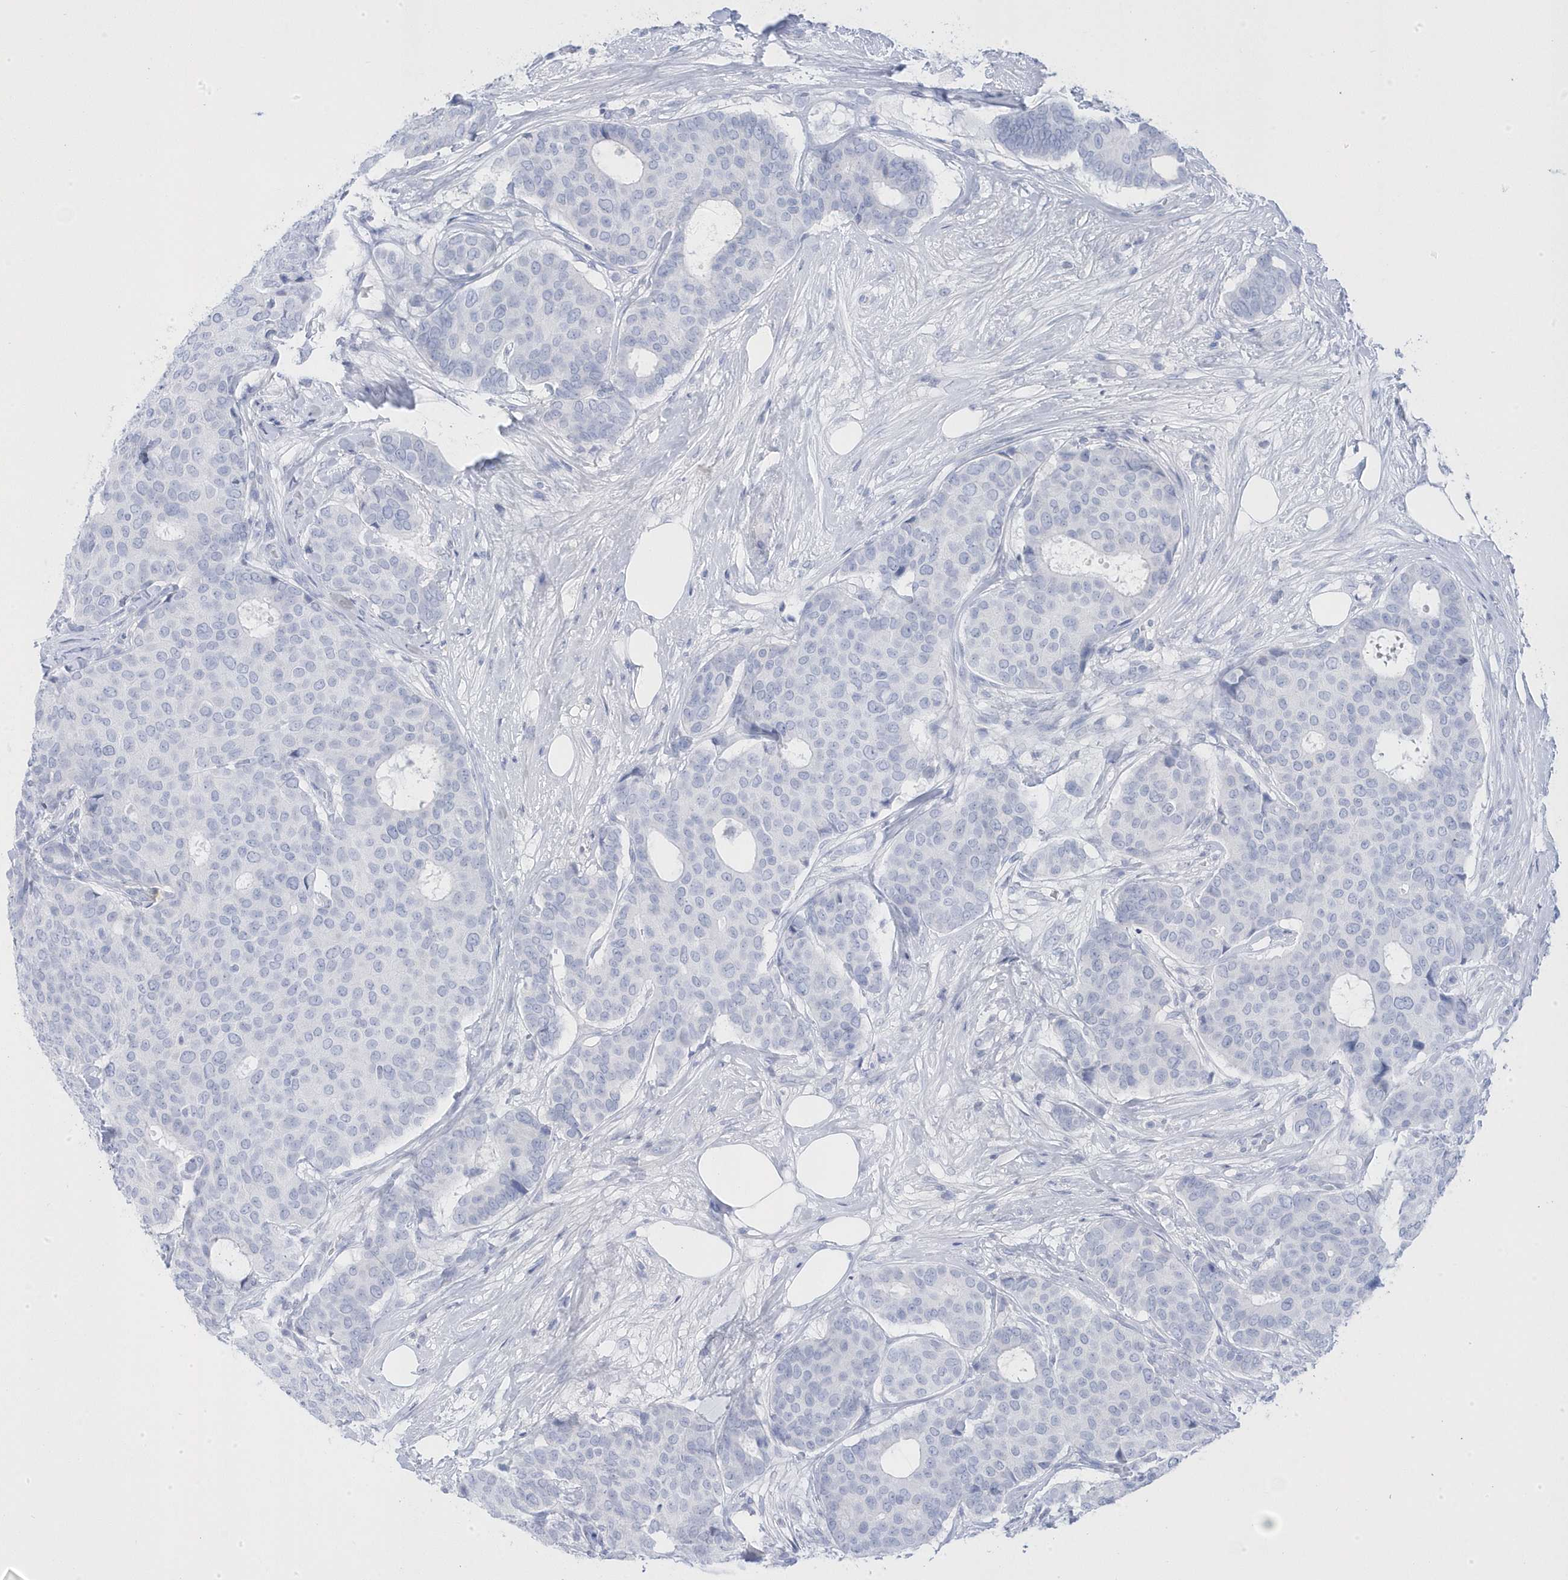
{"staining": {"intensity": "negative", "quantity": "none", "location": "none"}, "tissue": "breast cancer", "cell_type": "Tumor cells", "image_type": "cancer", "snomed": [{"axis": "morphology", "description": "Duct carcinoma"}, {"axis": "topography", "description": "Breast"}], "caption": "Immunohistochemistry micrograph of neoplastic tissue: invasive ductal carcinoma (breast) stained with DAB (3,3'-diaminobenzidine) exhibits no significant protein staining in tumor cells.", "gene": "GTPBP6", "patient": {"sex": "female", "age": 75}}